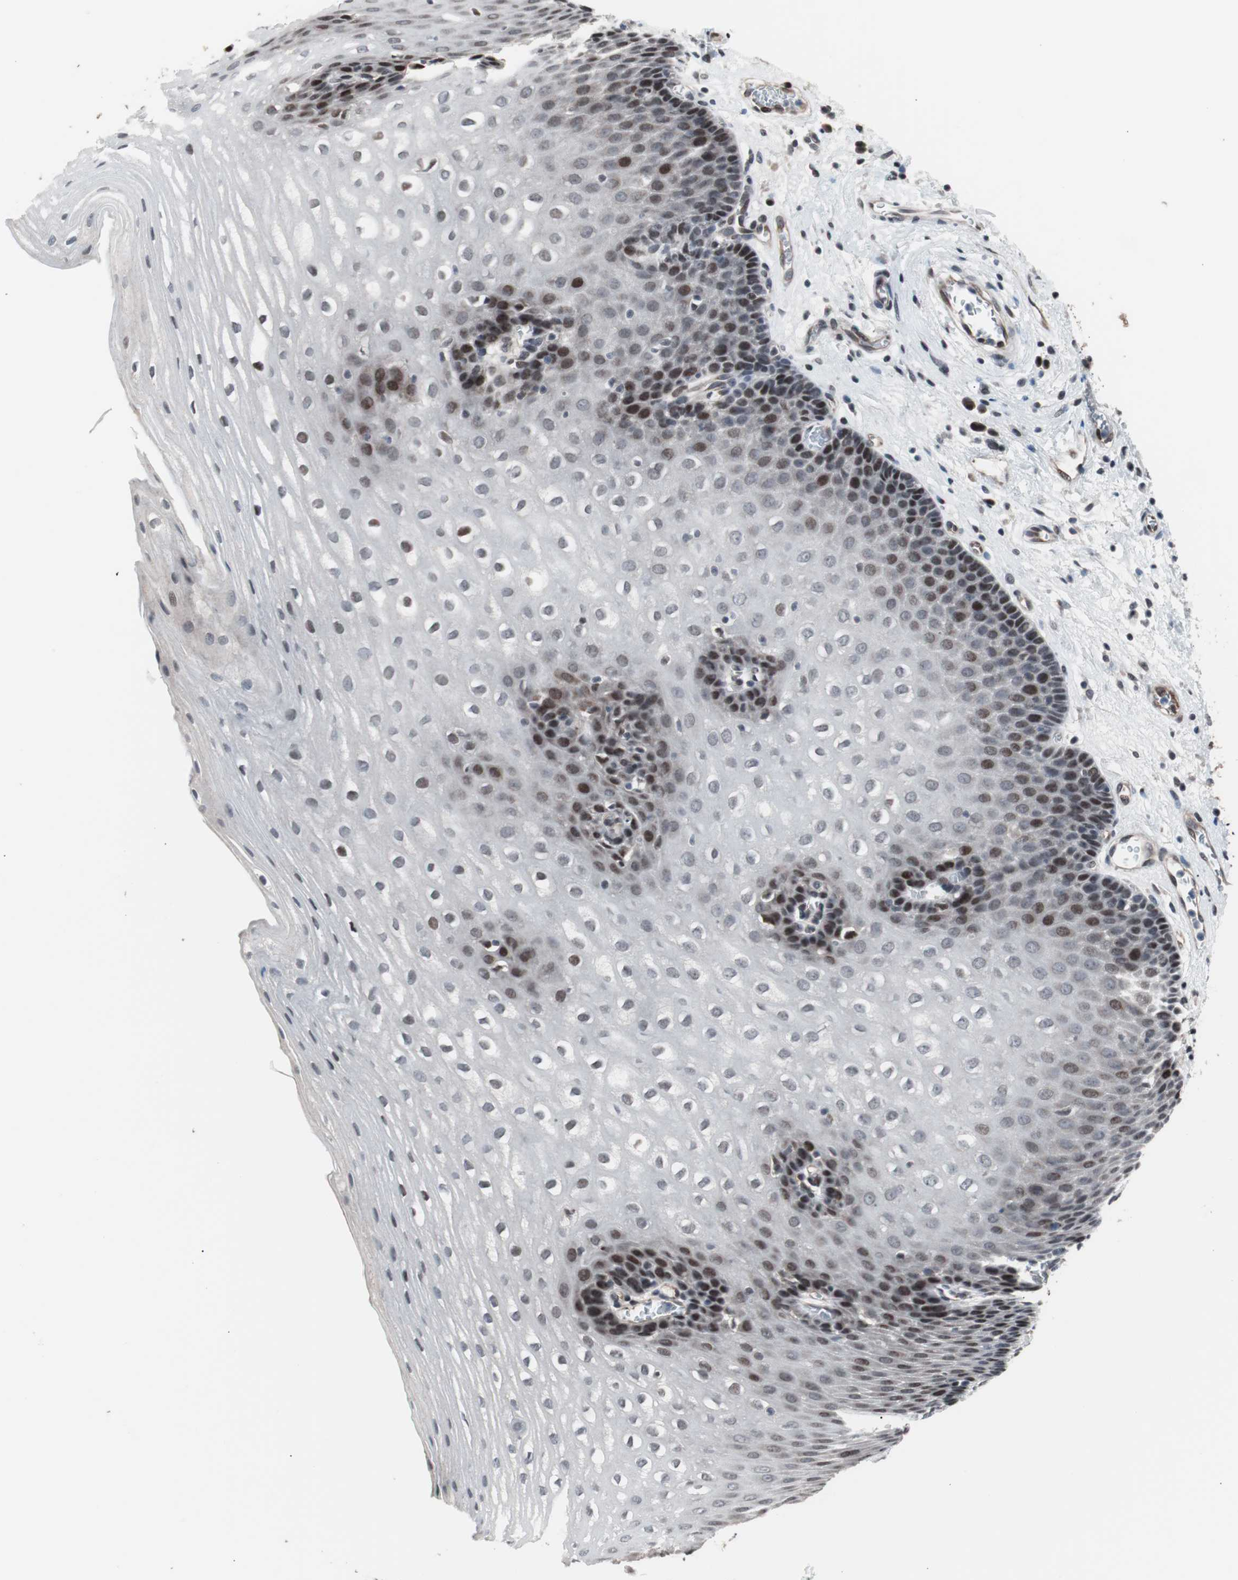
{"staining": {"intensity": "strong", "quantity": "25%-75%", "location": "nuclear"}, "tissue": "esophagus", "cell_type": "Squamous epithelial cells", "image_type": "normal", "snomed": [{"axis": "morphology", "description": "Normal tissue, NOS"}, {"axis": "topography", "description": "Esophagus"}], "caption": "Esophagus stained with immunohistochemistry (IHC) reveals strong nuclear positivity in approximately 25%-75% of squamous epithelial cells.", "gene": "POGZ", "patient": {"sex": "male", "age": 48}}